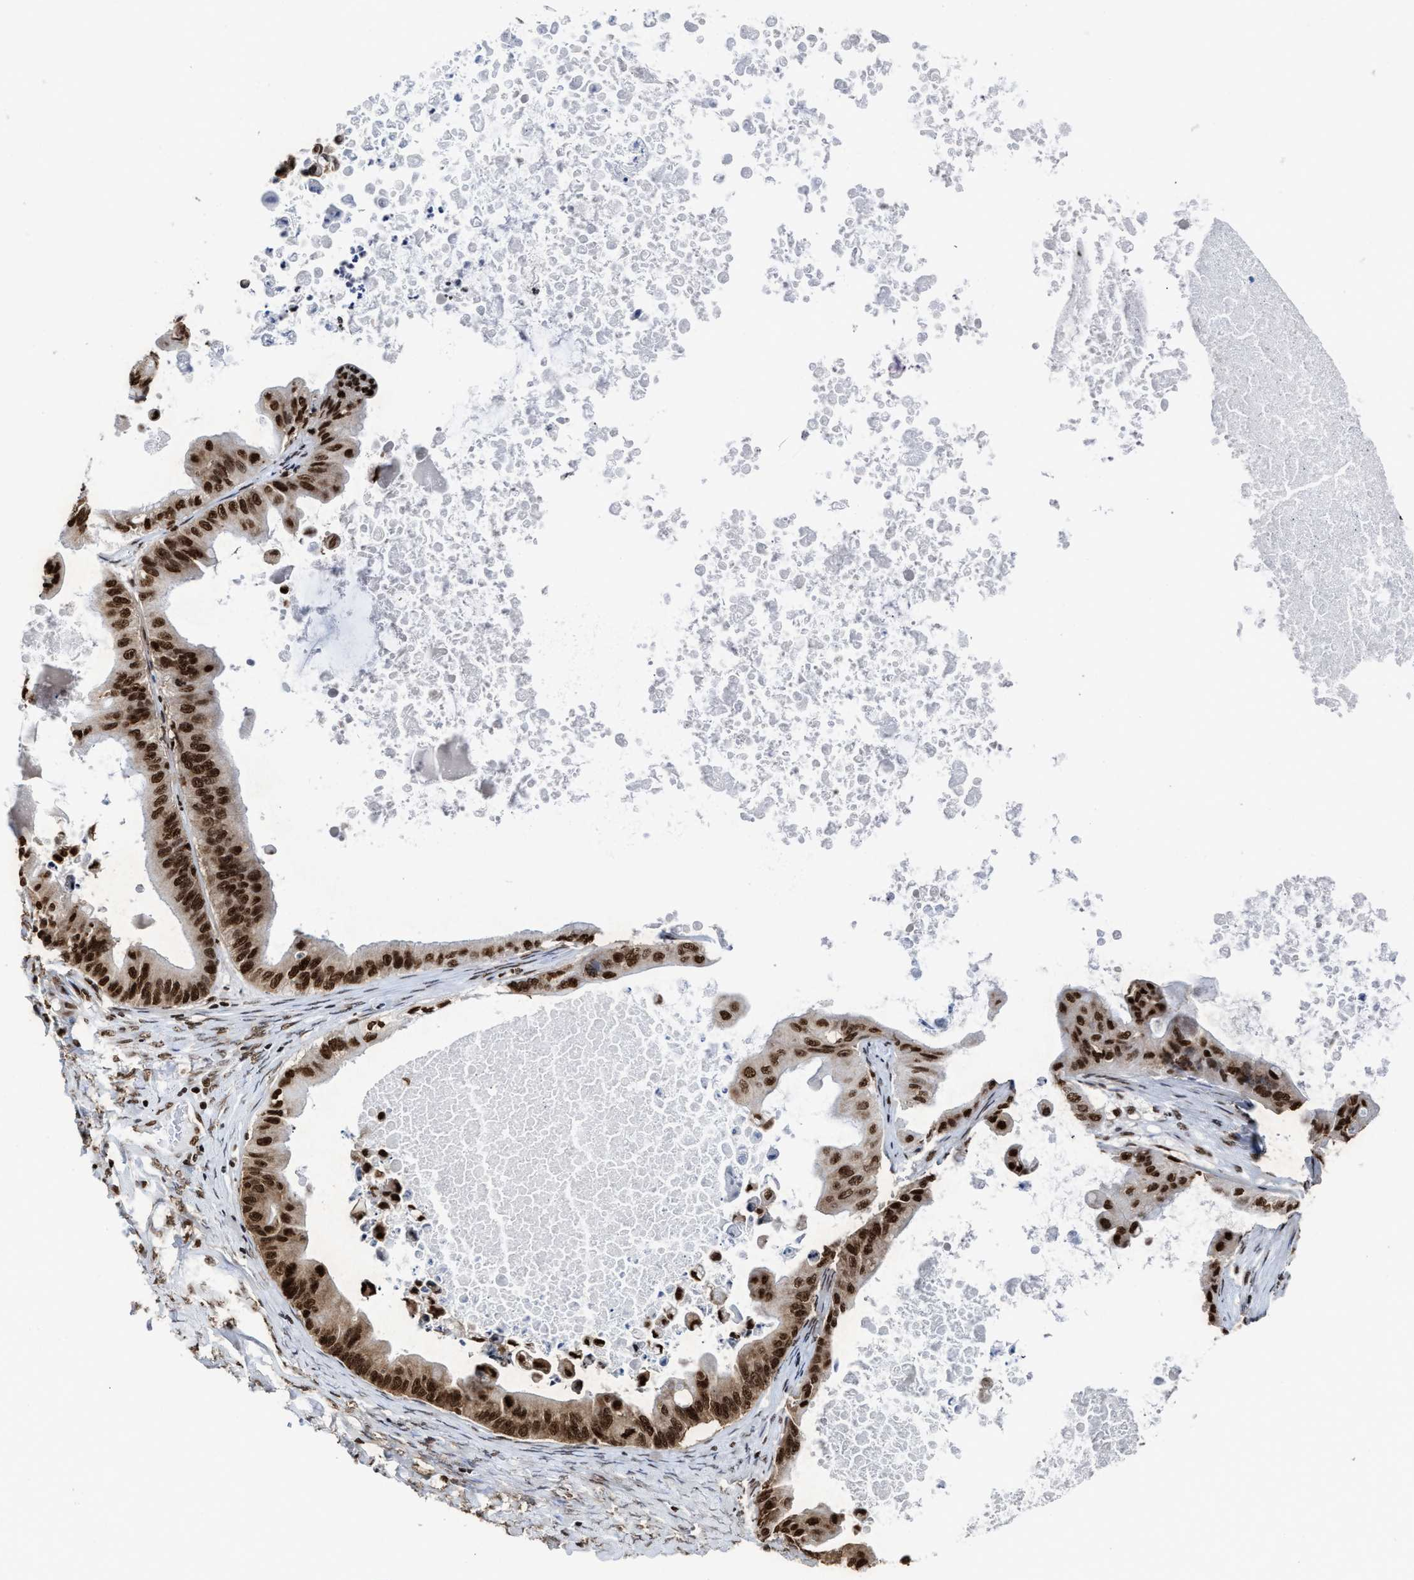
{"staining": {"intensity": "strong", "quantity": ">75%", "location": "cytoplasmic/membranous,nuclear"}, "tissue": "ovarian cancer", "cell_type": "Tumor cells", "image_type": "cancer", "snomed": [{"axis": "morphology", "description": "Cystadenocarcinoma, mucinous, NOS"}, {"axis": "topography", "description": "Ovary"}], "caption": "This photomicrograph displays immunohistochemistry staining of mucinous cystadenocarcinoma (ovarian), with high strong cytoplasmic/membranous and nuclear expression in approximately >75% of tumor cells.", "gene": "ALYREF", "patient": {"sex": "female", "age": 37}}